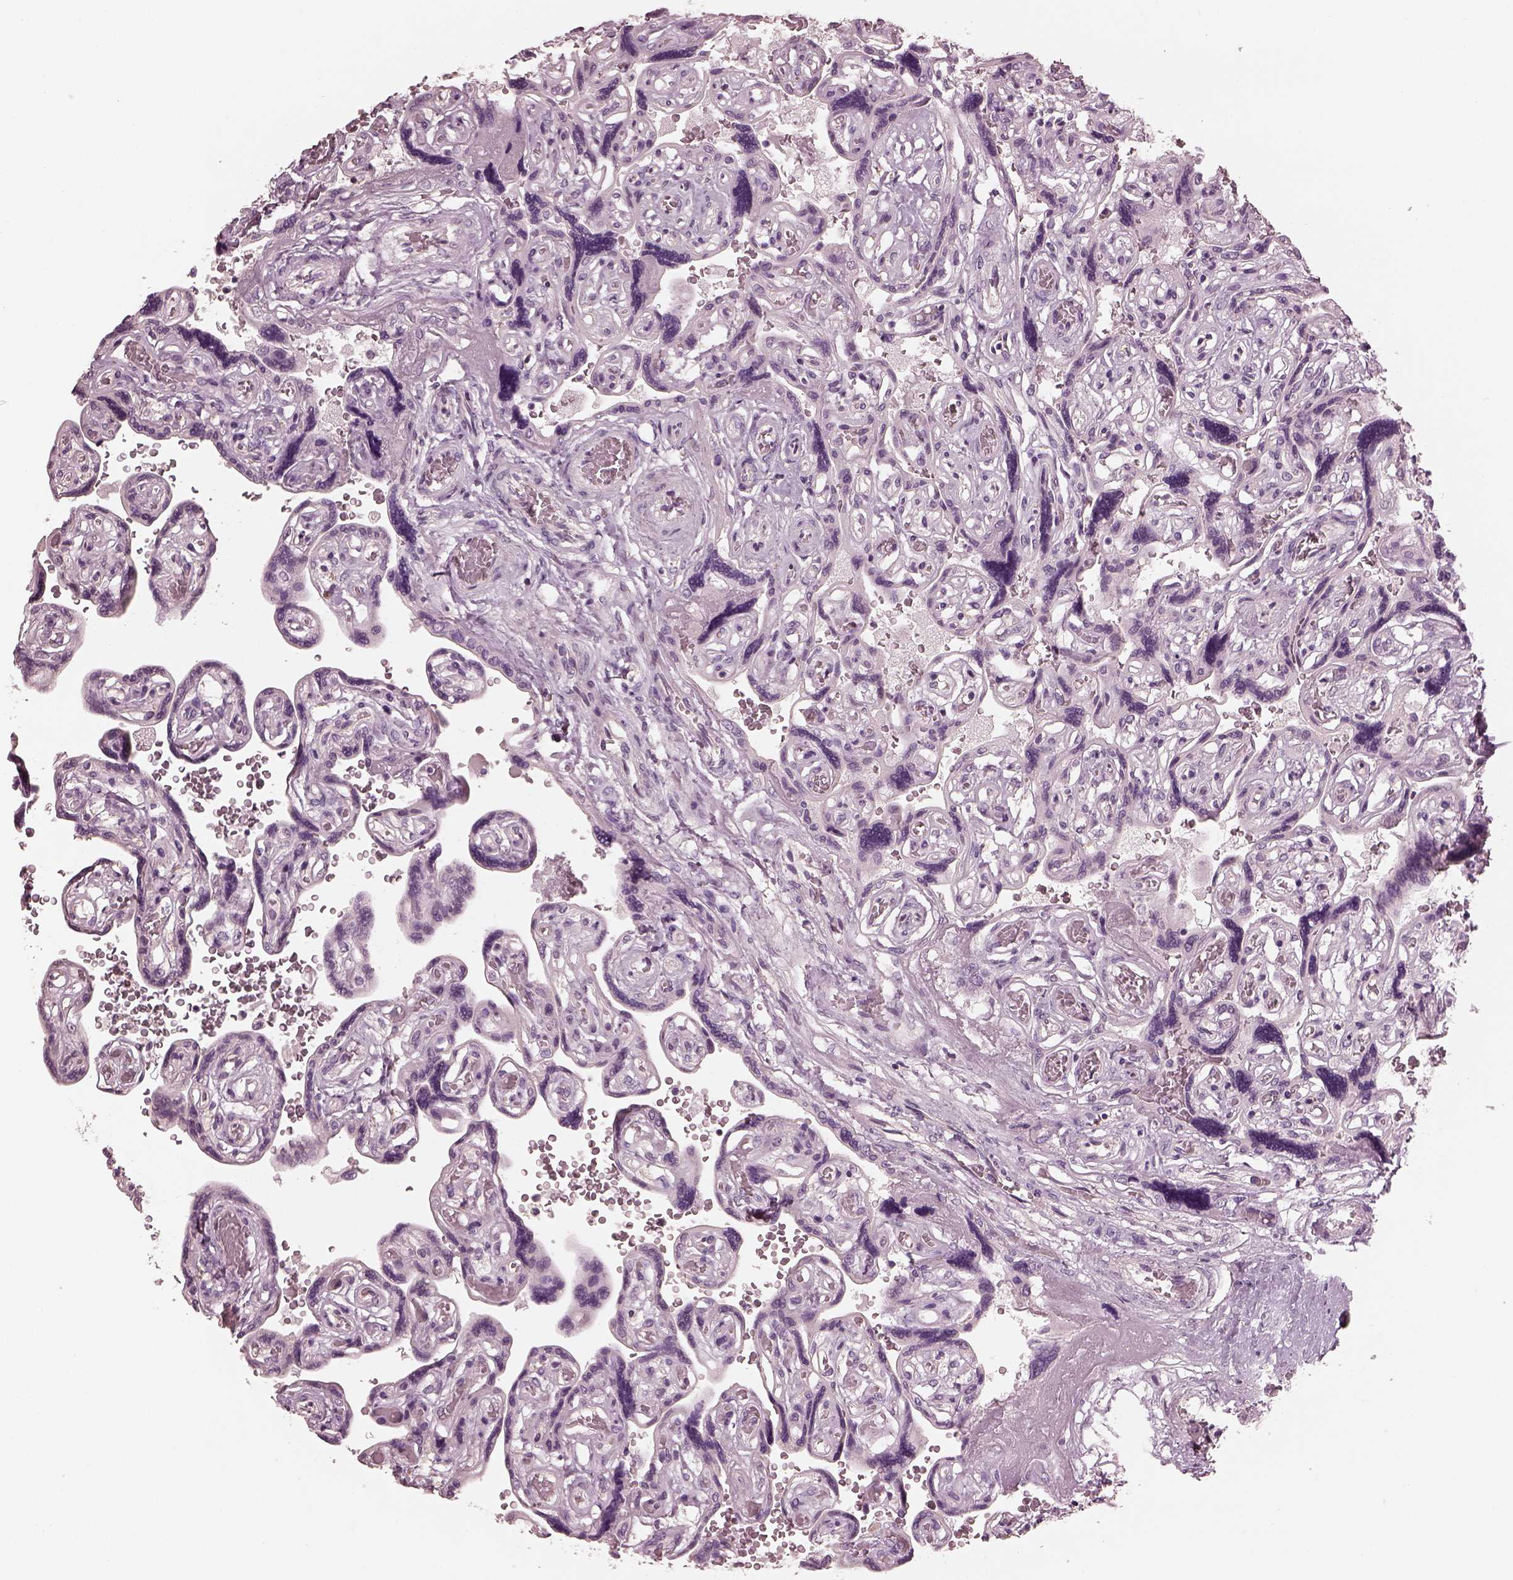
{"staining": {"intensity": "negative", "quantity": "none", "location": "none"}, "tissue": "placenta", "cell_type": "Decidual cells", "image_type": "normal", "snomed": [{"axis": "morphology", "description": "Normal tissue, NOS"}, {"axis": "topography", "description": "Placenta"}], "caption": "High magnification brightfield microscopy of benign placenta stained with DAB (3,3'-diaminobenzidine) (brown) and counterstained with hematoxylin (blue): decidual cells show no significant positivity. (DAB (3,3'-diaminobenzidine) immunohistochemistry (IHC), high magnification).", "gene": "OPTC", "patient": {"sex": "female", "age": 32}}